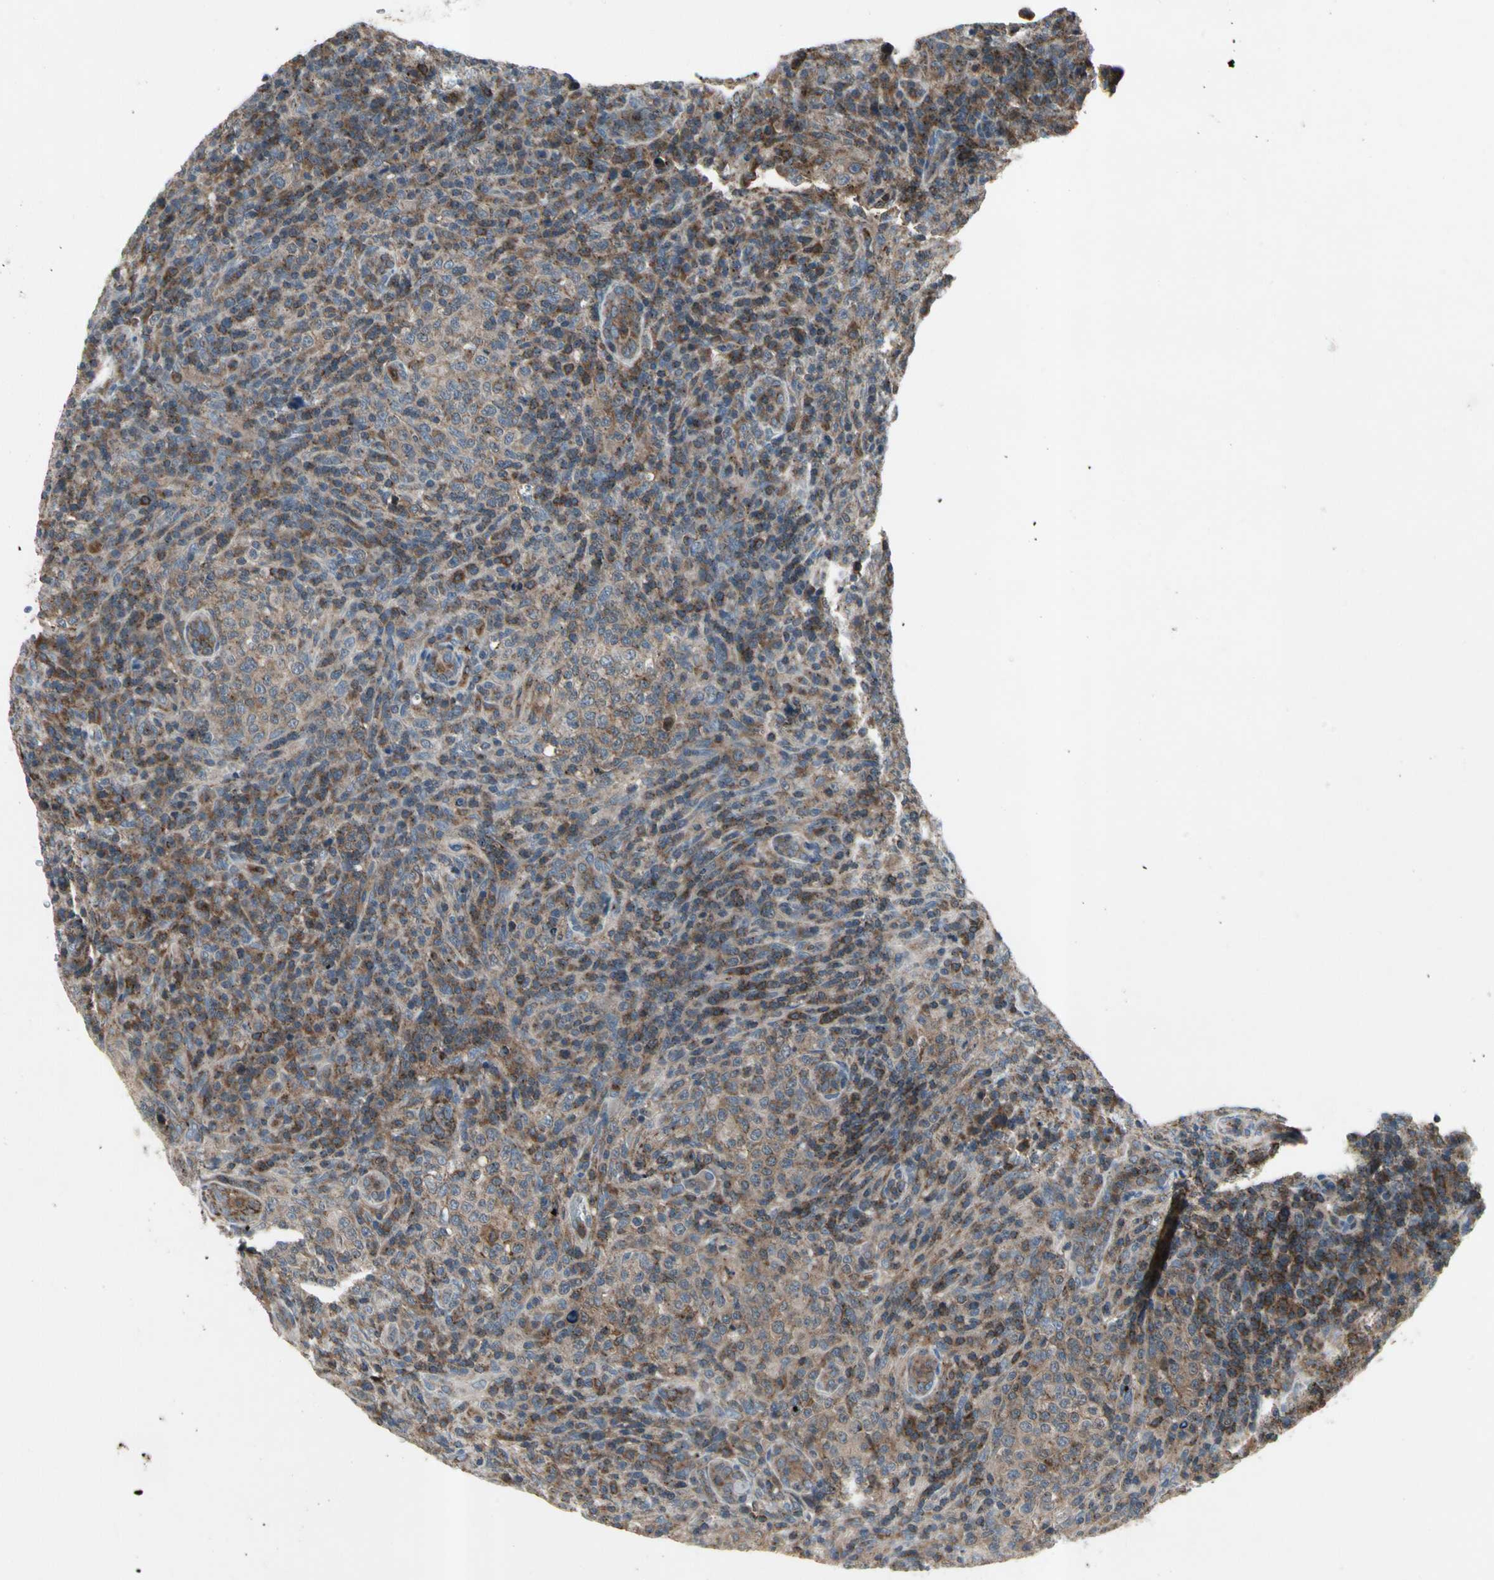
{"staining": {"intensity": "moderate", "quantity": ">75%", "location": "cytoplasmic/membranous"}, "tissue": "lymphoma", "cell_type": "Tumor cells", "image_type": "cancer", "snomed": [{"axis": "morphology", "description": "Malignant lymphoma, non-Hodgkin's type, High grade"}, {"axis": "topography", "description": "Lymph node"}], "caption": "Moderate cytoplasmic/membranous expression is identified in approximately >75% of tumor cells in lymphoma.", "gene": "NMI", "patient": {"sex": "female", "age": 76}}